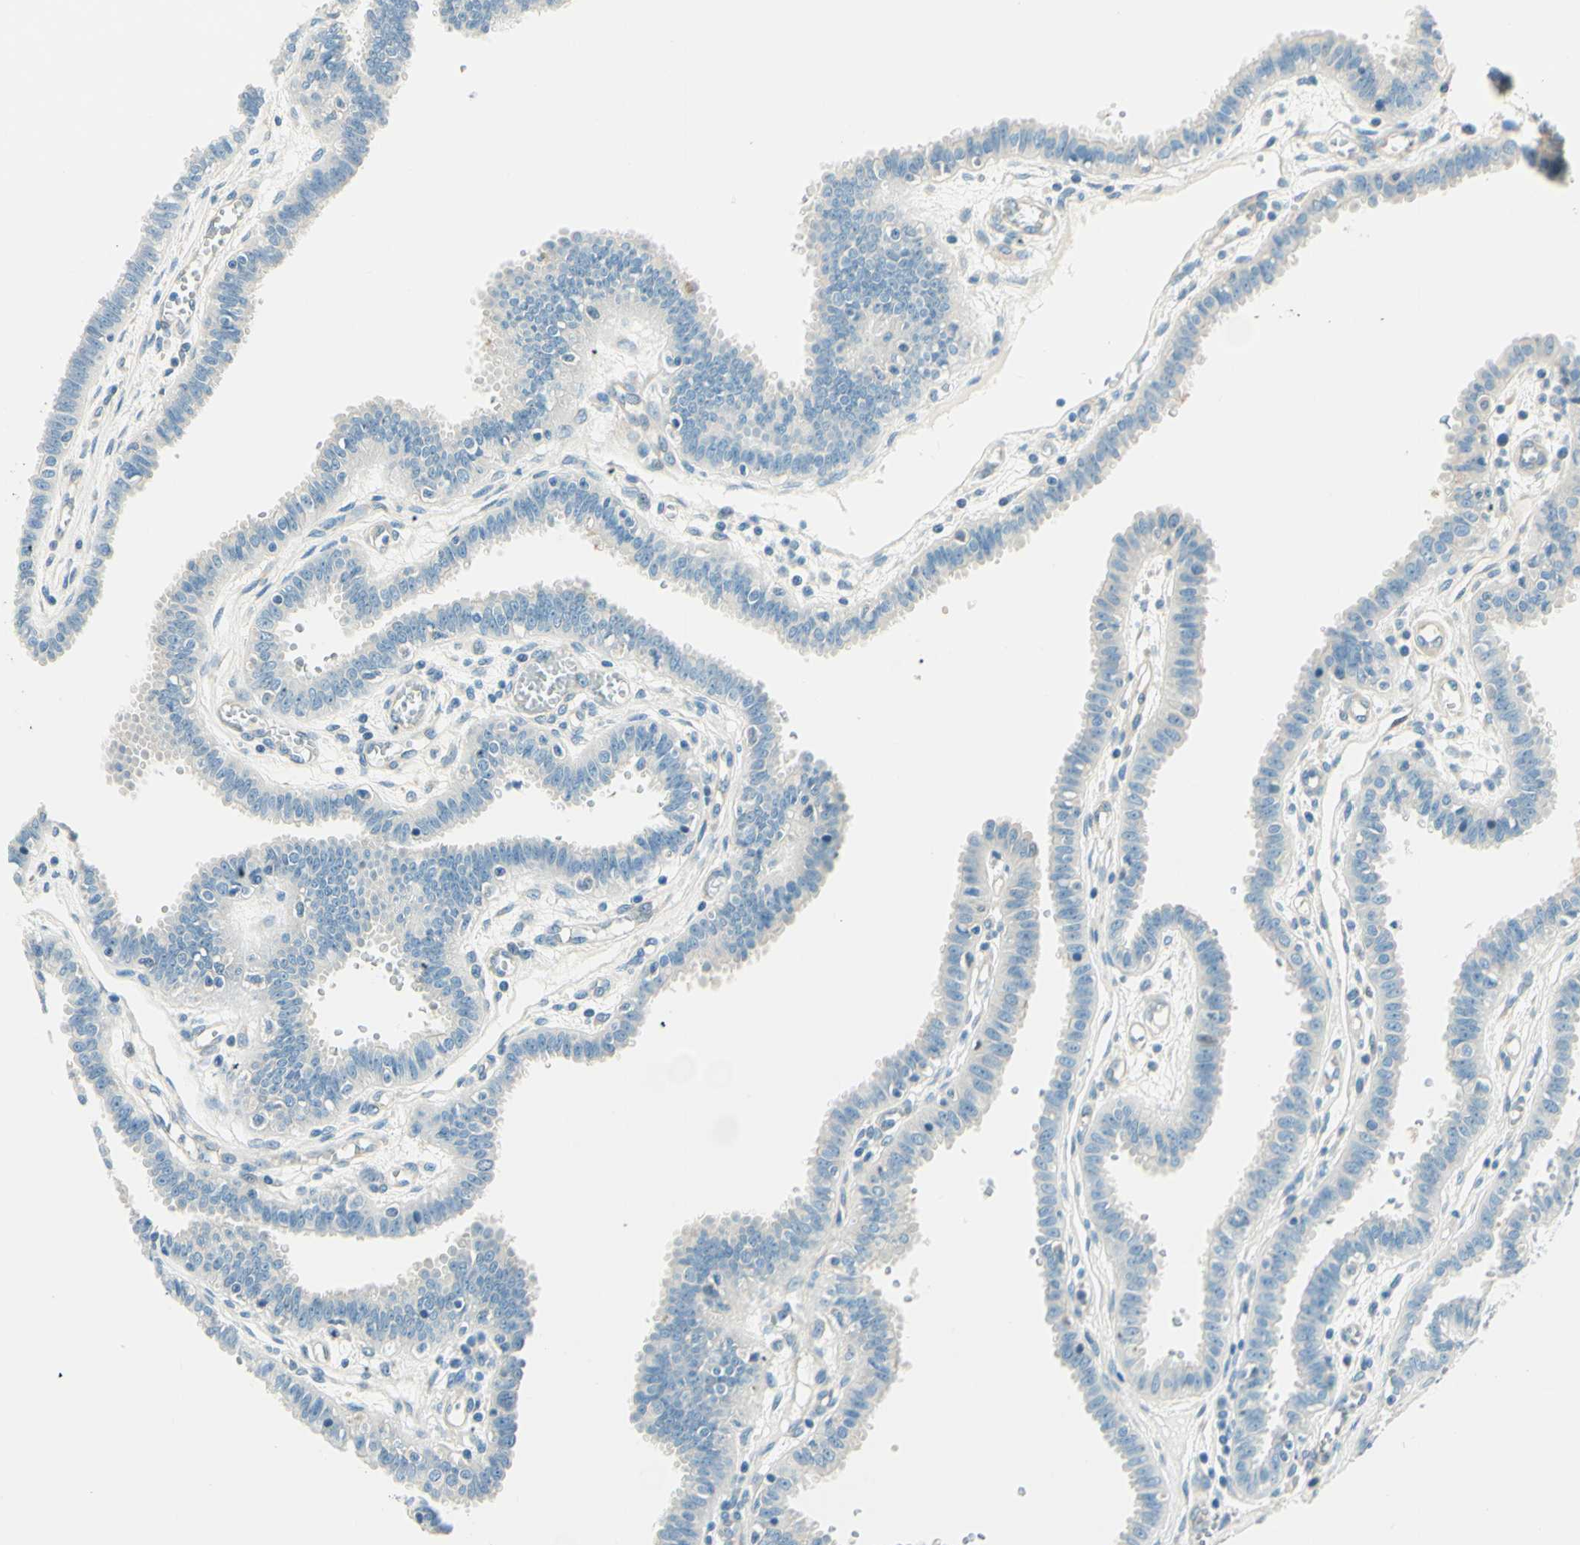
{"staining": {"intensity": "weak", "quantity": "<25%", "location": "cytoplasmic/membranous"}, "tissue": "fallopian tube", "cell_type": "Glandular cells", "image_type": "normal", "snomed": [{"axis": "morphology", "description": "Normal tissue, NOS"}, {"axis": "topography", "description": "Fallopian tube"}], "caption": "Immunohistochemistry of benign fallopian tube shows no expression in glandular cells.", "gene": "TAOK2", "patient": {"sex": "female", "age": 32}}